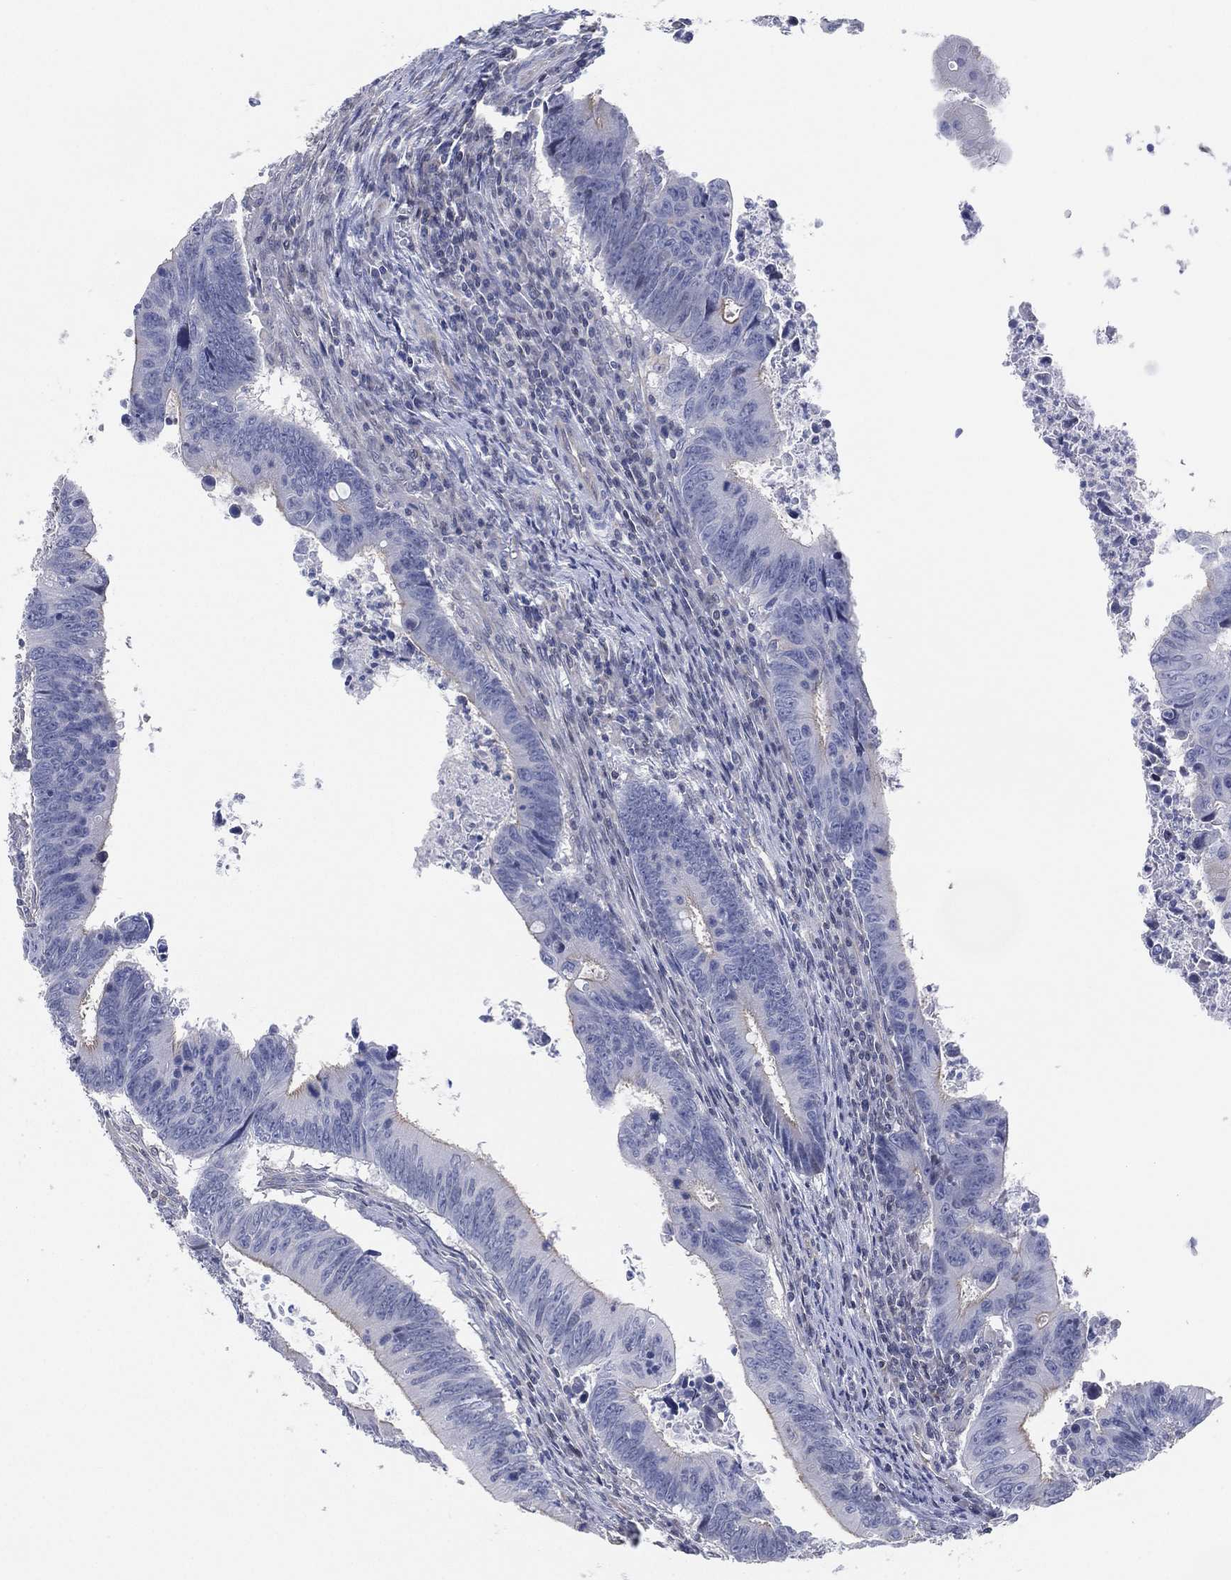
{"staining": {"intensity": "moderate", "quantity": "<25%", "location": "cytoplasmic/membranous"}, "tissue": "colorectal cancer", "cell_type": "Tumor cells", "image_type": "cancer", "snomed": [{"axis": "morphology", "description": "Adenocarcinoma, NOS"}, {"axis": "topography", "description": "Colon"}], "caption": "A low amount of moderate cytoplasmic/membranous staining is seen in approximately <25% of tumor cells in colorectal cancer tissue. (brown staining indicates protein expression, while blue staining denotes nuclei).", "gene": "CFTR", "patient": {"sex": "female", "age": 87}}